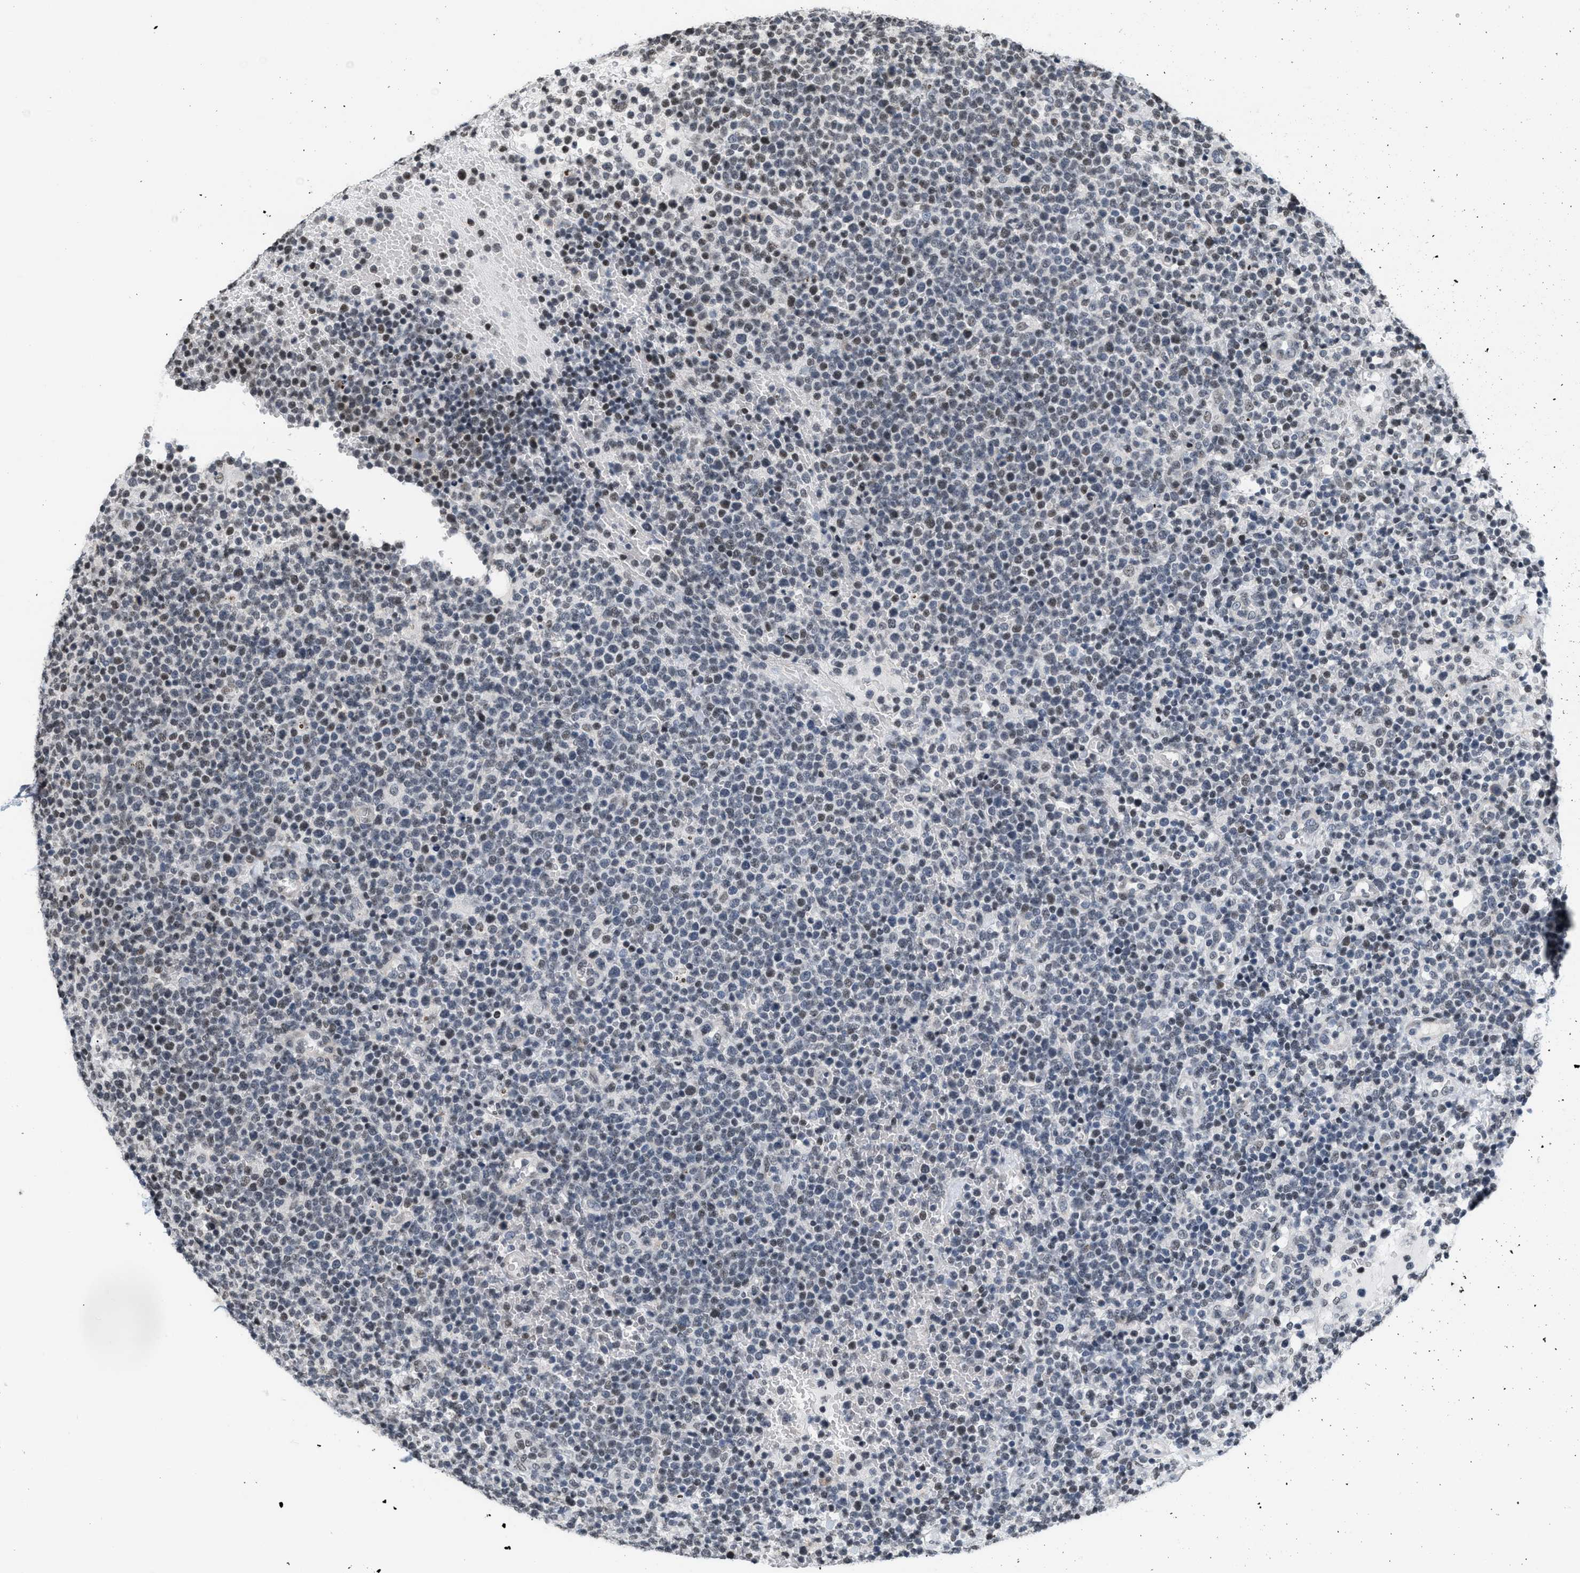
{"staining": {"intensity": "weak", "quantity": "25%-75%", "location": "nuclear"}, "tissue": "lymphoma", "cell_type": "Tumor cells", "image_type": "cancer", "snomed": [{"axis": "morphology", "description": "Malignant lymphoma, non-Hodgkin's type, High grade"}, {"axis": "topography", "description": "Lymph node"}], "caption": "Immunohistochemistry (DAB (3,3'-diaminobenzidine)) staining of human malignant lymphoma, non-Hodgkin's type (high-grade) exhibits weak nuclear protein staining in about 25%-75% of tumor cells.", "gene": "RAF1", "patient": {"sex": "male", "age": 61}}